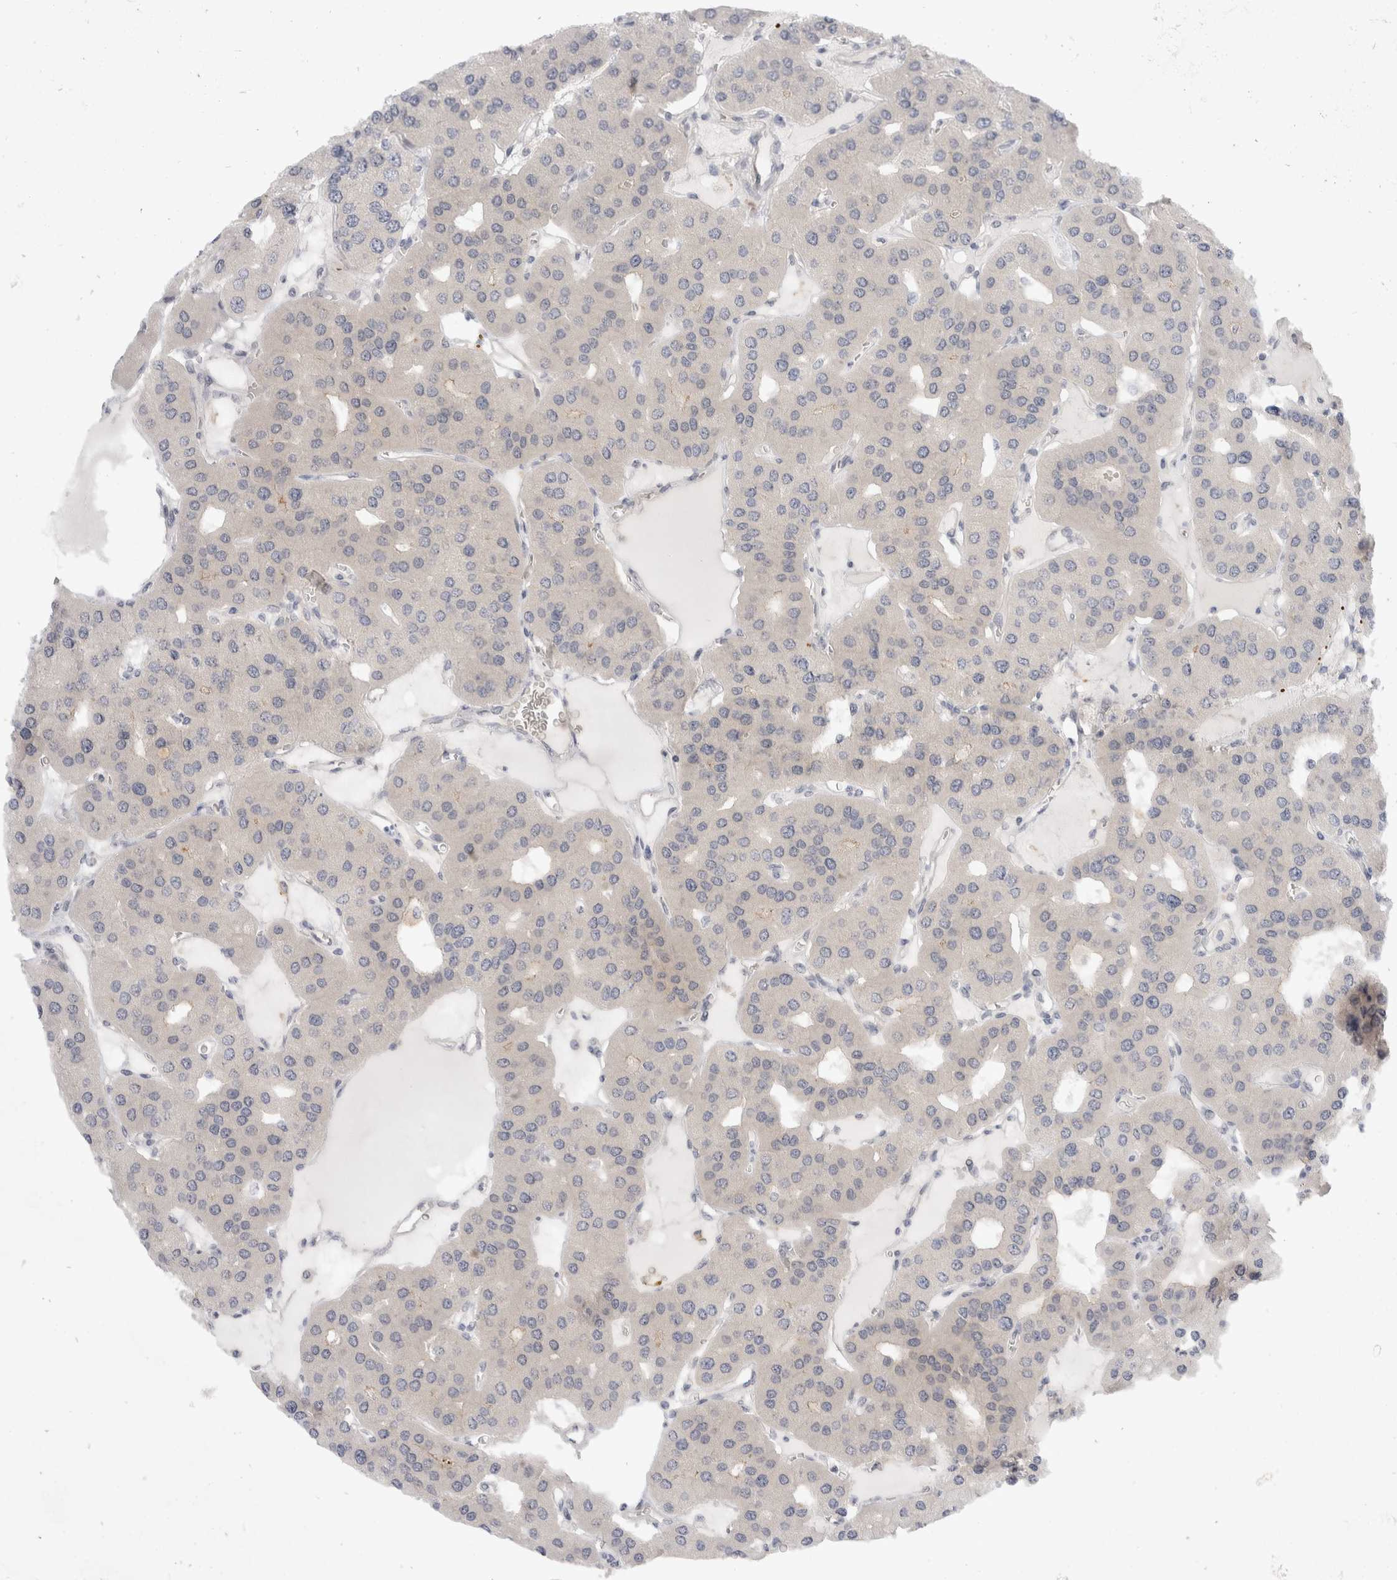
{"staining": {"intensity": "moderate", "quantity": "25%-75%", "location": "cytoplasmic/membranous,nuclear"}, "tissue": "parathyroid gland", "cell_type": "Glandular cells", "image_type": "normal", "snomed": [{"axis": "morphology", "description": "Normal tissue, NOS"}, {"axis": "morphology", "description": "Adenoma, NOS"}, {"axis": "topography", "description": "Parathyroid gland"}], "caption": "Immunohistochemistry (IHC) of benign parathyroid gland reveals medium levels of moderate cytoplasmic/membranous,nuclear staining in approximately 25%-75% of glandular cells. (DAB = brown stain, brightfield microscopy at high magnification).", "gene": "TOM1L2", "patient": {"sex": "female", "age": 86}}